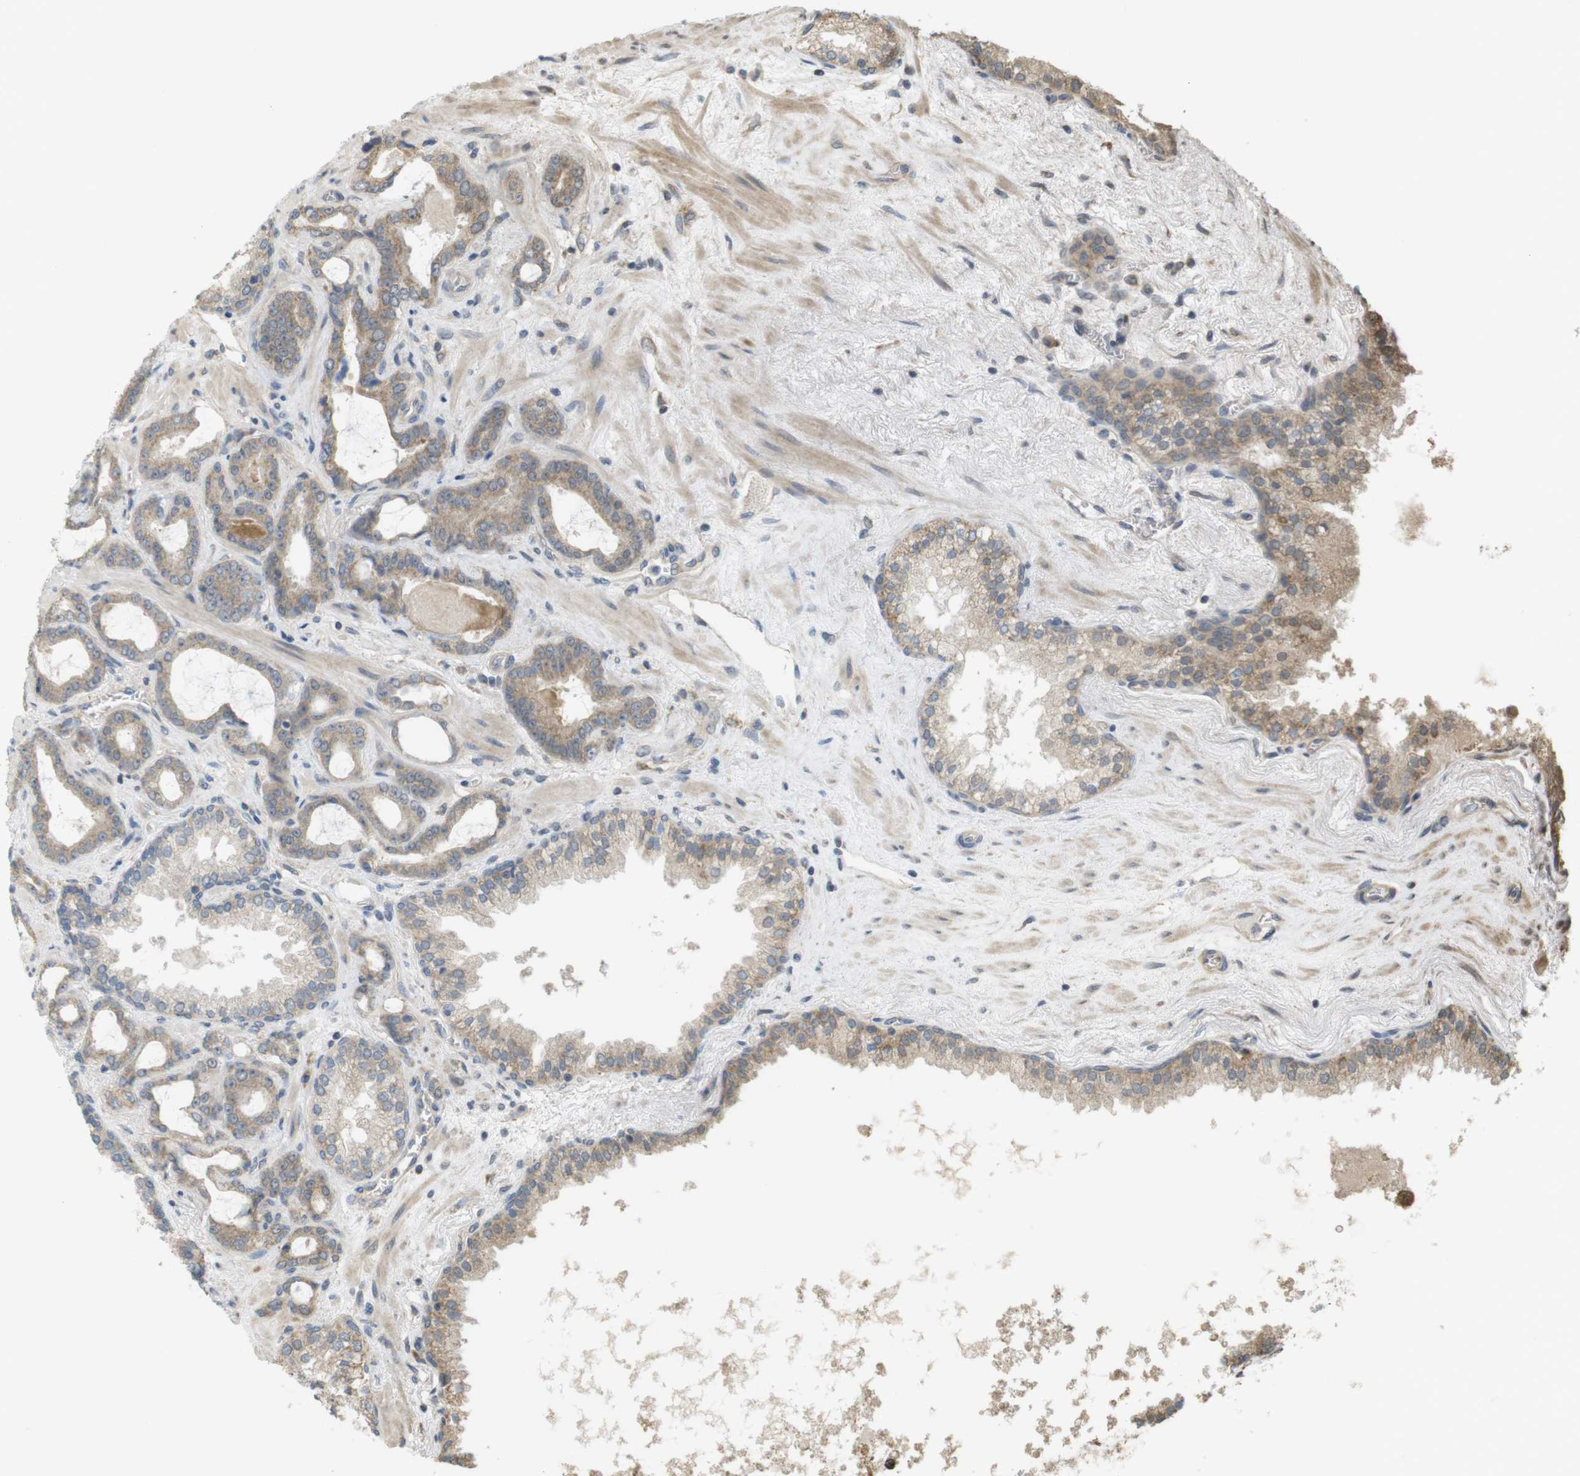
{"staining": {"intensity": "moderate", "quantity": ">75%", "location": "cytoplasmic/membranous"}, "tissue": "prostate cancer", "cell_type": "Tumor cells", "image_type": "cancer", "snomed": [{"axis": "morphology", "description": "Adenocarcinoma, Low grade"}, {"axis": "topography", "description": "Prostate"}], "caption": "Approximately >75% of tumor cells in adenocarcinoma (low-grade) (prostate) reveal moderate cytoplasmic/membranous protein positivity as visualized by brown immunohistochemical staining.", "gene": "RNF130", "patient": {"sex": "male", "age": 60}}